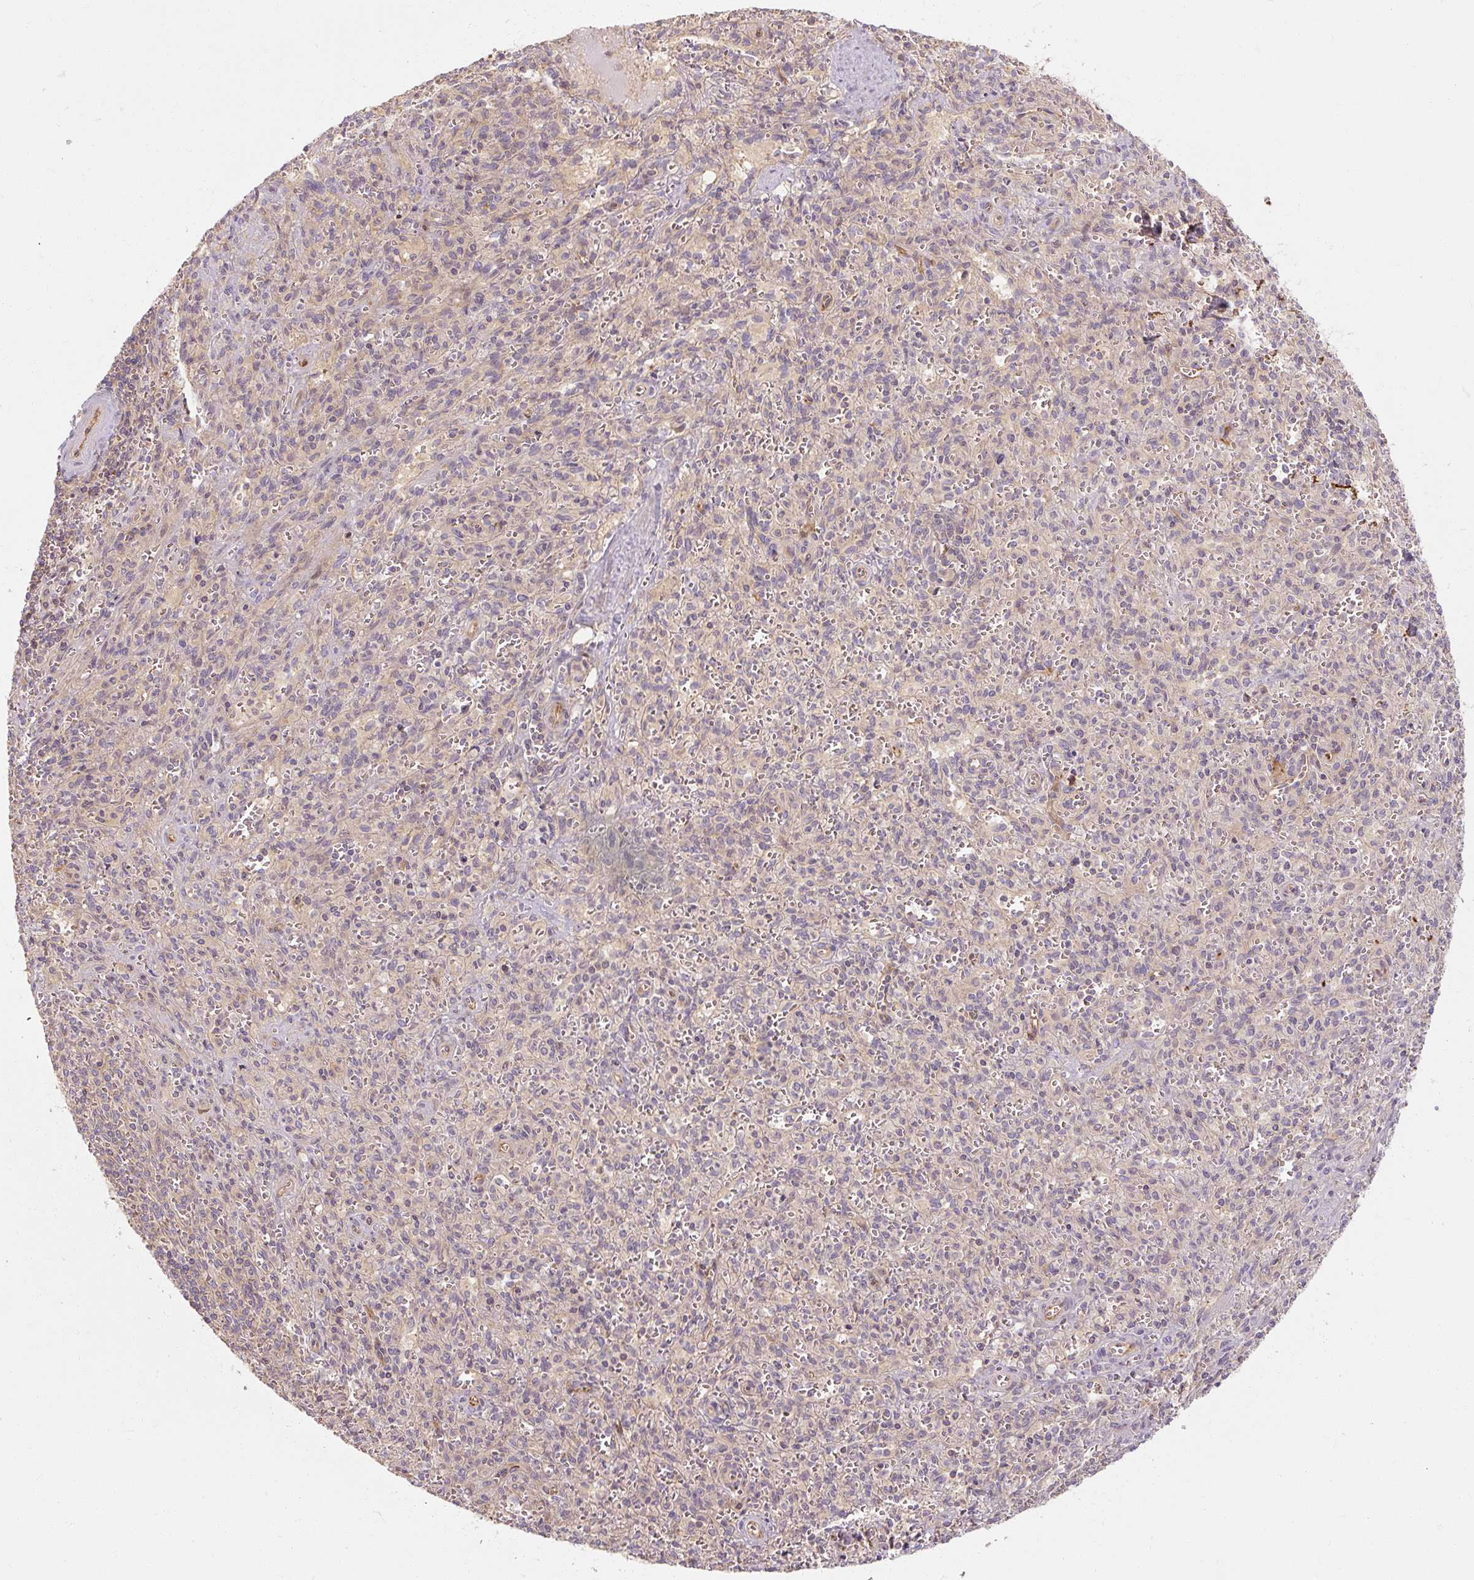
{"staining": {"intensity": "negative", "quantity": "none", "location": "none"}, "tissue": "spleen", "cell_type": "Cells in red pulp", "image_type": "normal", "snomed": [{"axis": "morphology", "description": "Normal tissue, NOS"}, {"axis": "topography", "description": "Spleen"}], "caption": "The micrograph exhibits no significant positivity in cells in red pulp of spleen. (DAB IHC with hematoxylin counter stain).", "gene": "RB1CC1", "patient": {"sex": "female", "age": 26}}